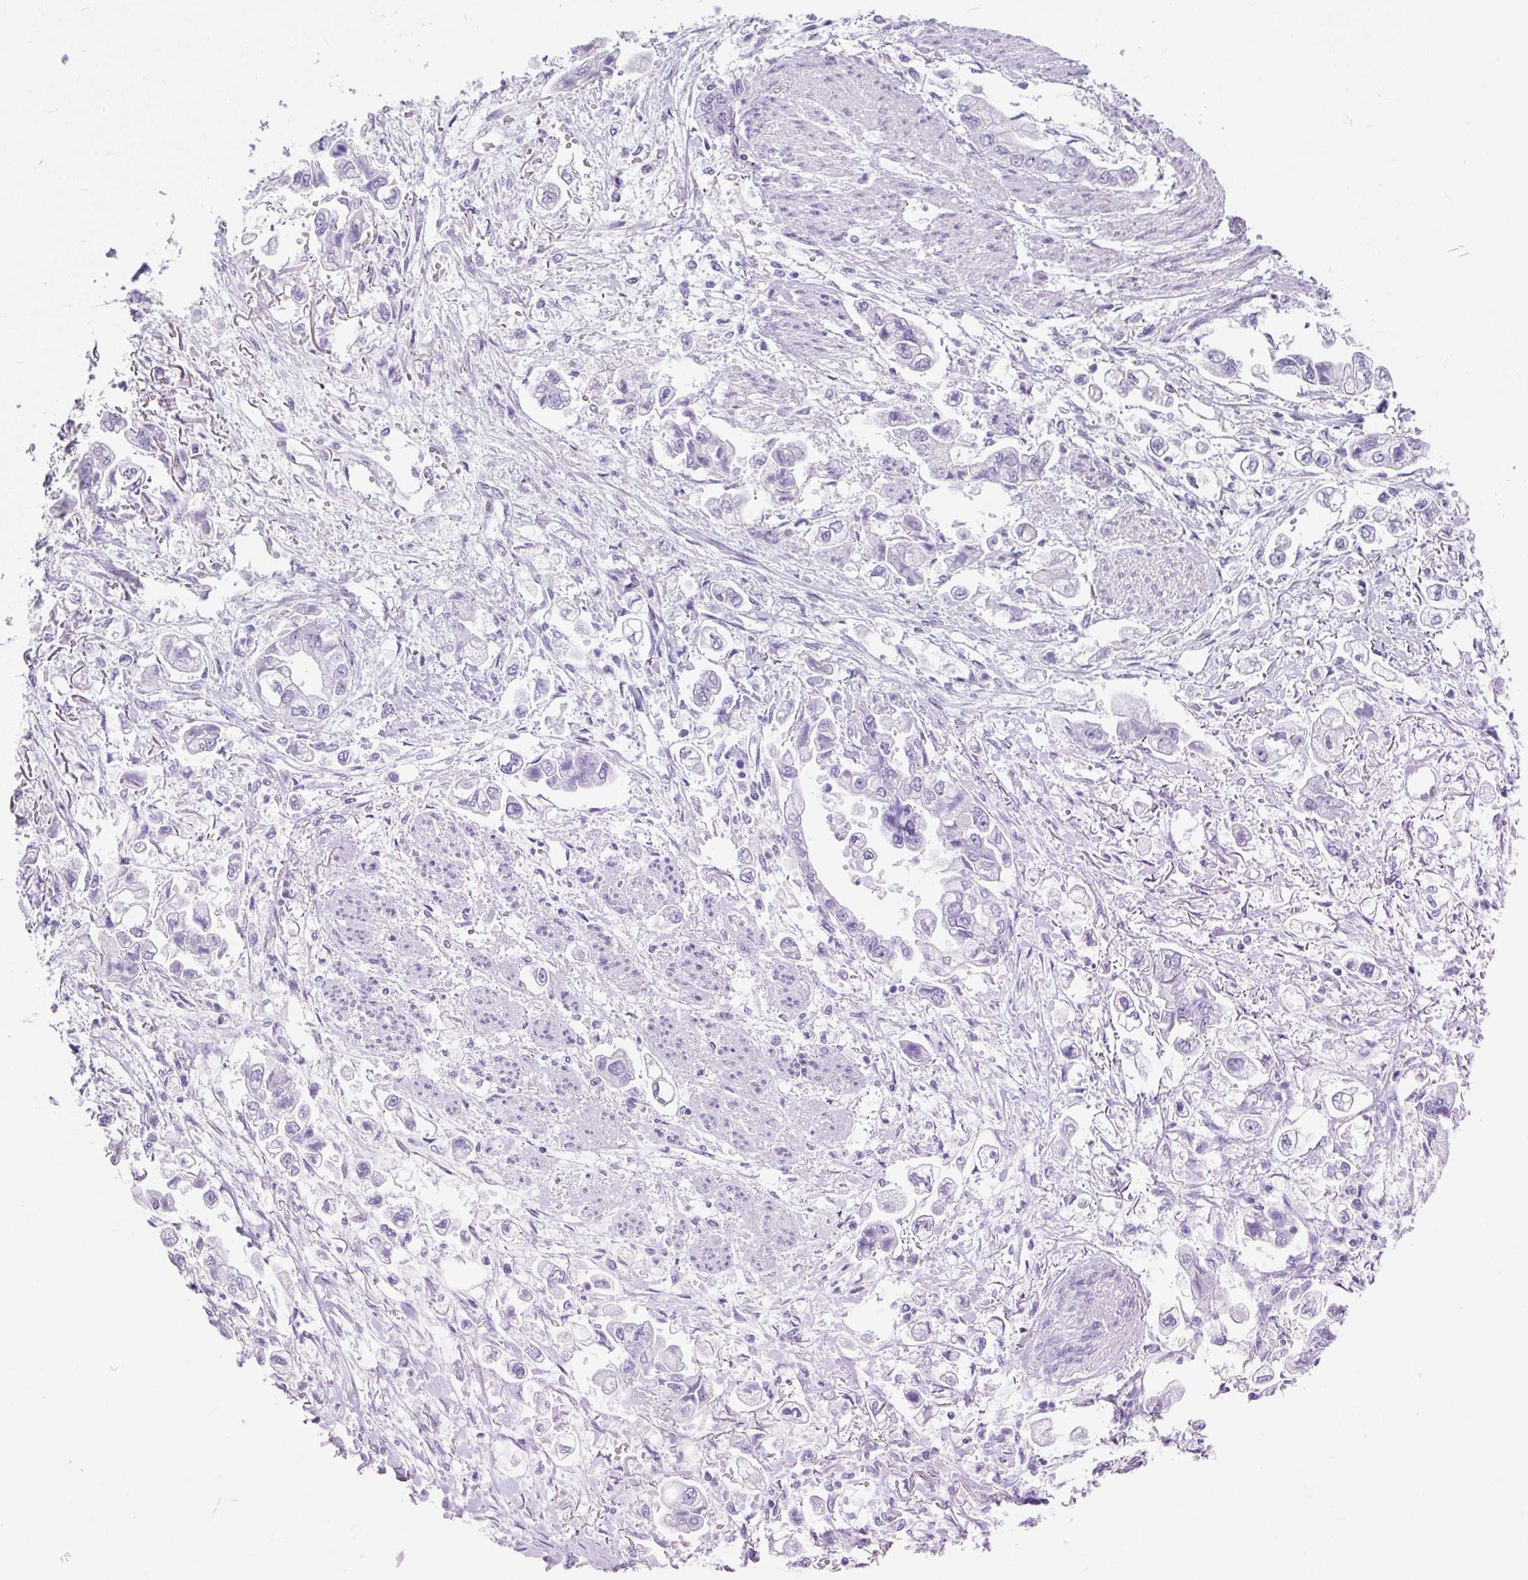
{"staining": {"intensity": "negative", "quantity": "none", "location": "none"}, "tissue": "stomach cancer", "cell_type": "Tumor cells", "image_type": "cancer", "snomed": [{"axis": "morphology", "description": "Adenocarcinoma, NOS"}, {"axis": "topography", "description": "Stomach"}], "caption": "A high-resolution photomicrograph shows immunohistochemistry (IHC) staining of stomach cancer, which displays no significant staining in tumor cells.", "gene": "PLCXD2", "patient": {"sex": "male", "age": 62}}